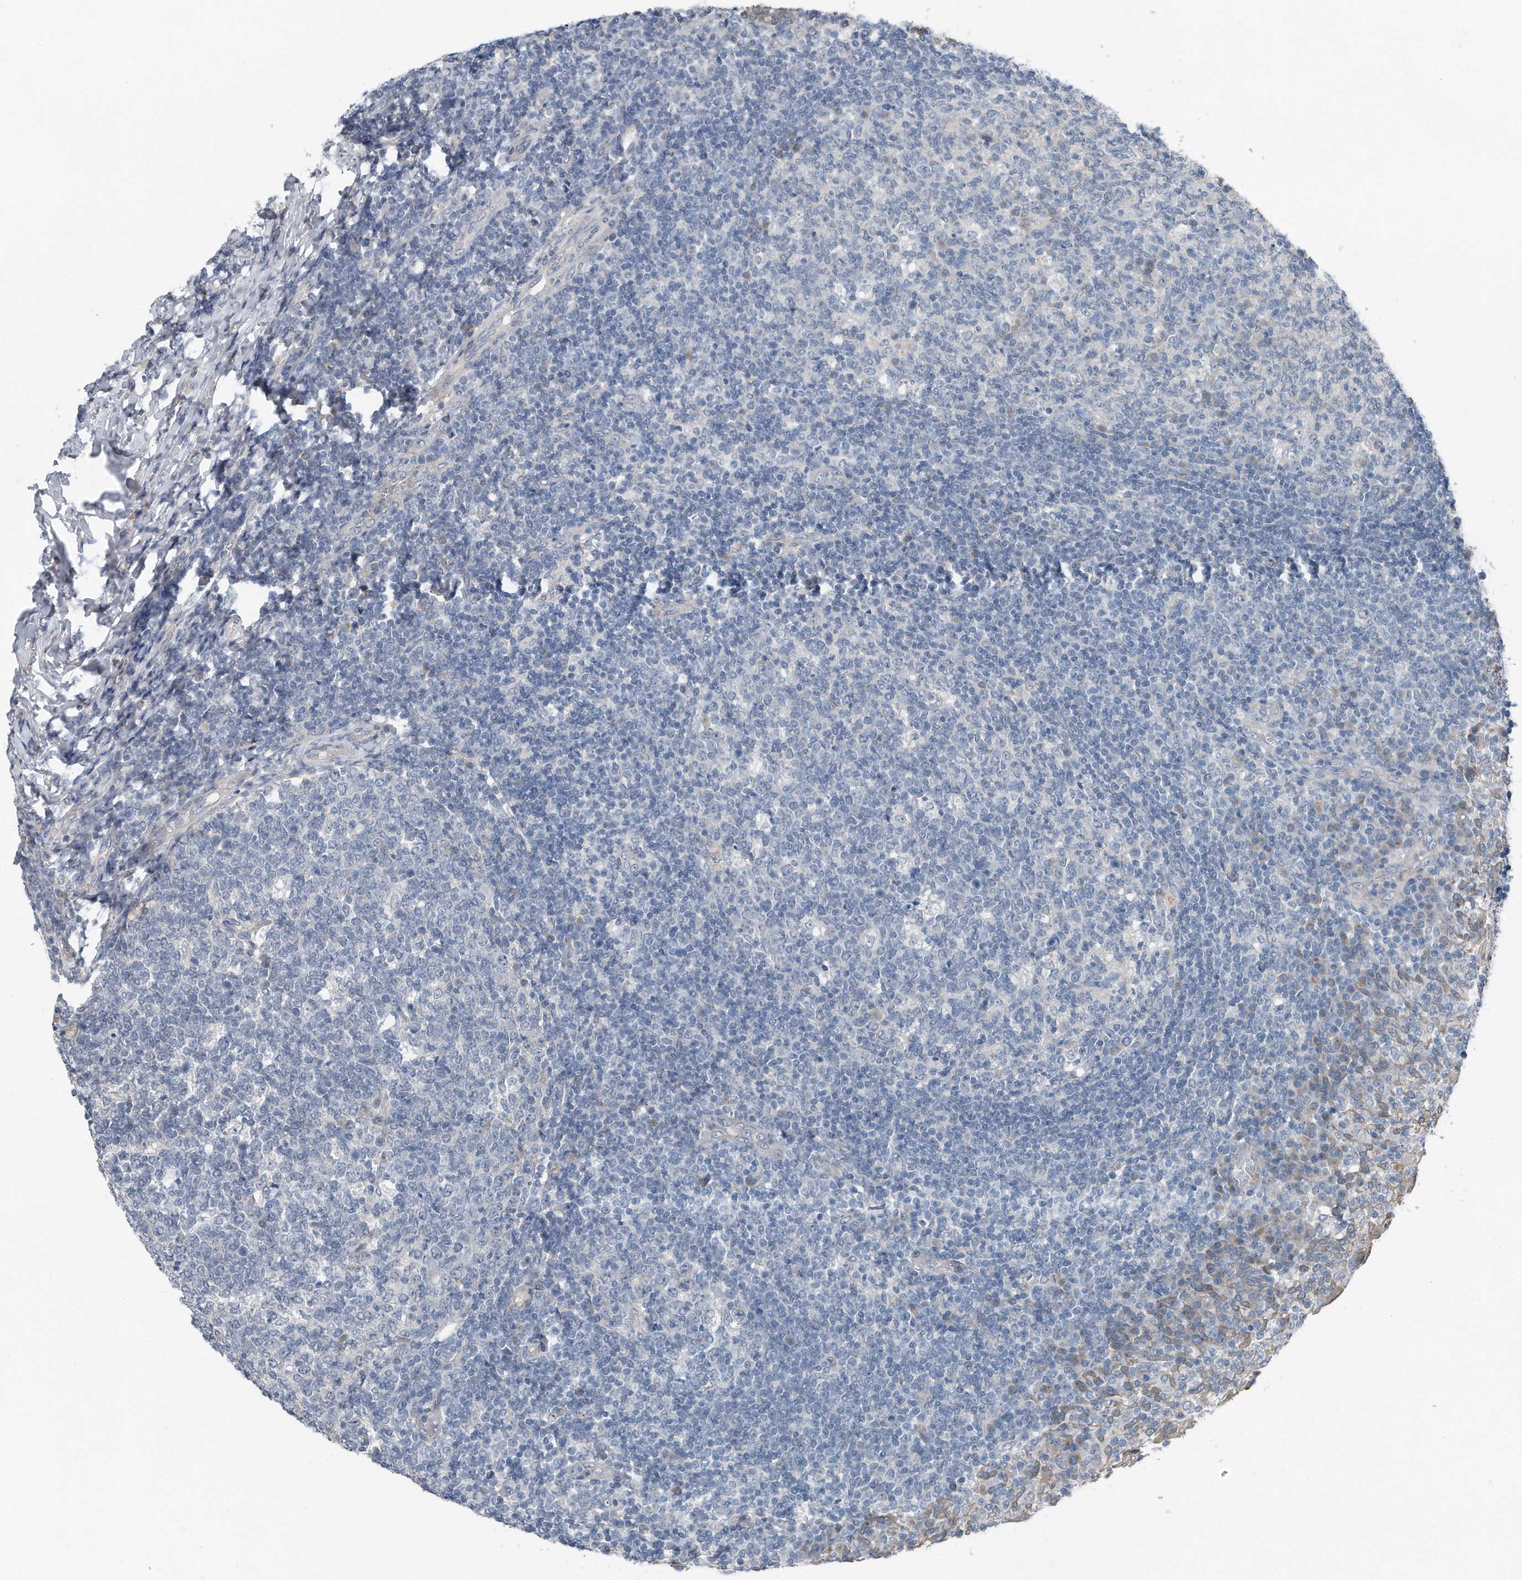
{"staining": {"intensity": "negative", "quantity": "none", "location": "none"}, "tissue": "tonsil", "cell_type": "Germinal center cells", "image_type": "normal", "snomed": [{"axis": "morphology", "description": "Normal tissue, NOS"}, {"axis": "topography", "description": "Tonsil"}], "caption": "Germinal center cells show no significant protein staining in unremarkable tonsil. (DAB IHC with hematoxylin counter stain).", "gene": "YRDC", "patient": {"sex": "female", "age": 19}}